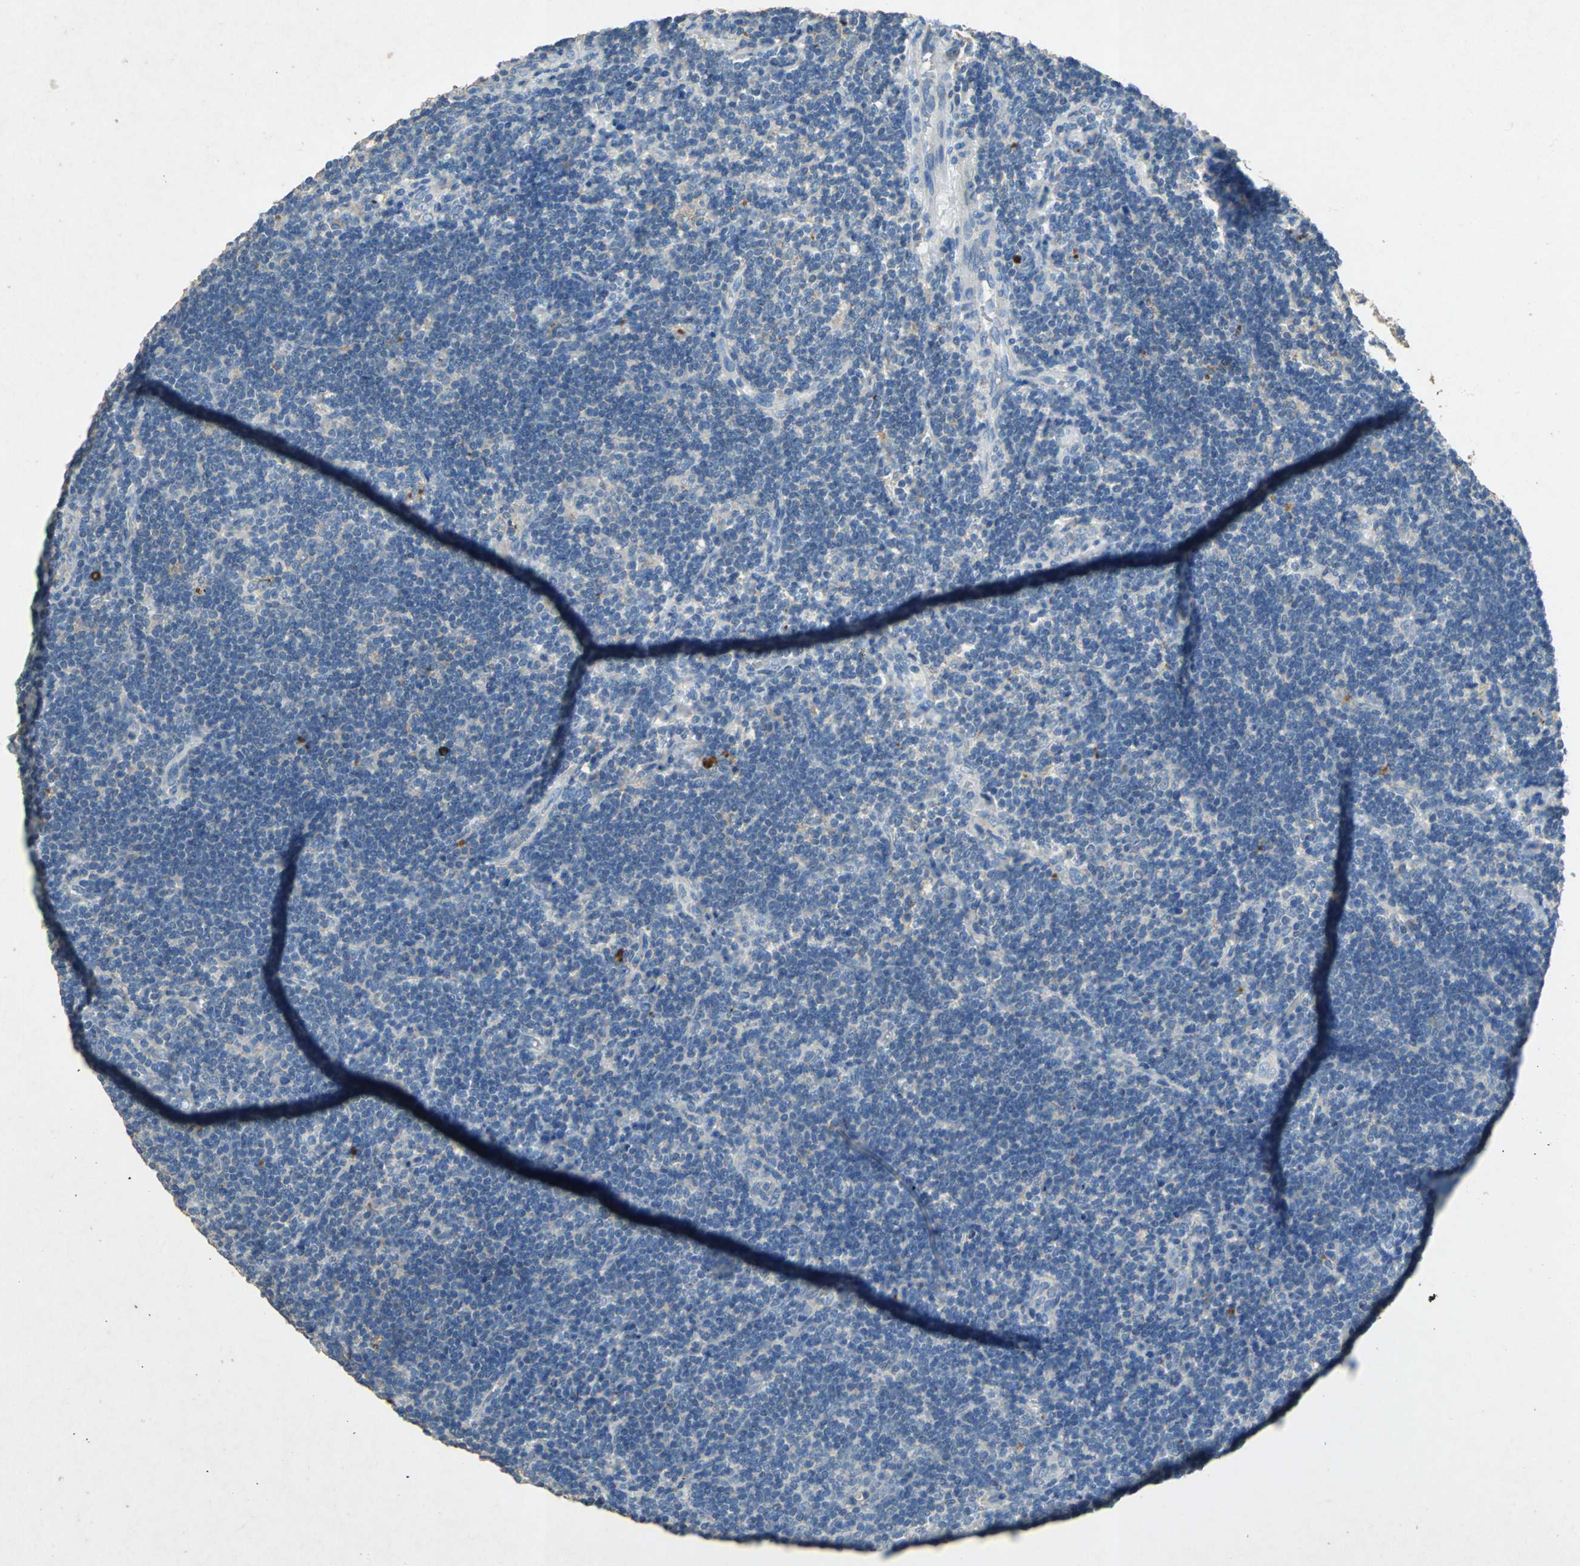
{"staining": {"intensity": "negative", "quantity": "none", "location": "none"}, "tissue": "lymphoma", "cell_type": "Tumor cells", "image_type": "cancer", "snomed": [{"axis": "morphology", "description": "Malignant lymphoma, non-Hodgkin's type, Low grade"}, {"axis": "topography", "description": "Lymph node"}], "caption": "Malignant lymphoma, non-Hodgkin's type (low-grade) stained for a protein using immunohistochemistry (IHC) shows no positivity tumor cells.", "gene": "ADAMTS5", "patient": {"sex": "male", "age": 70}}